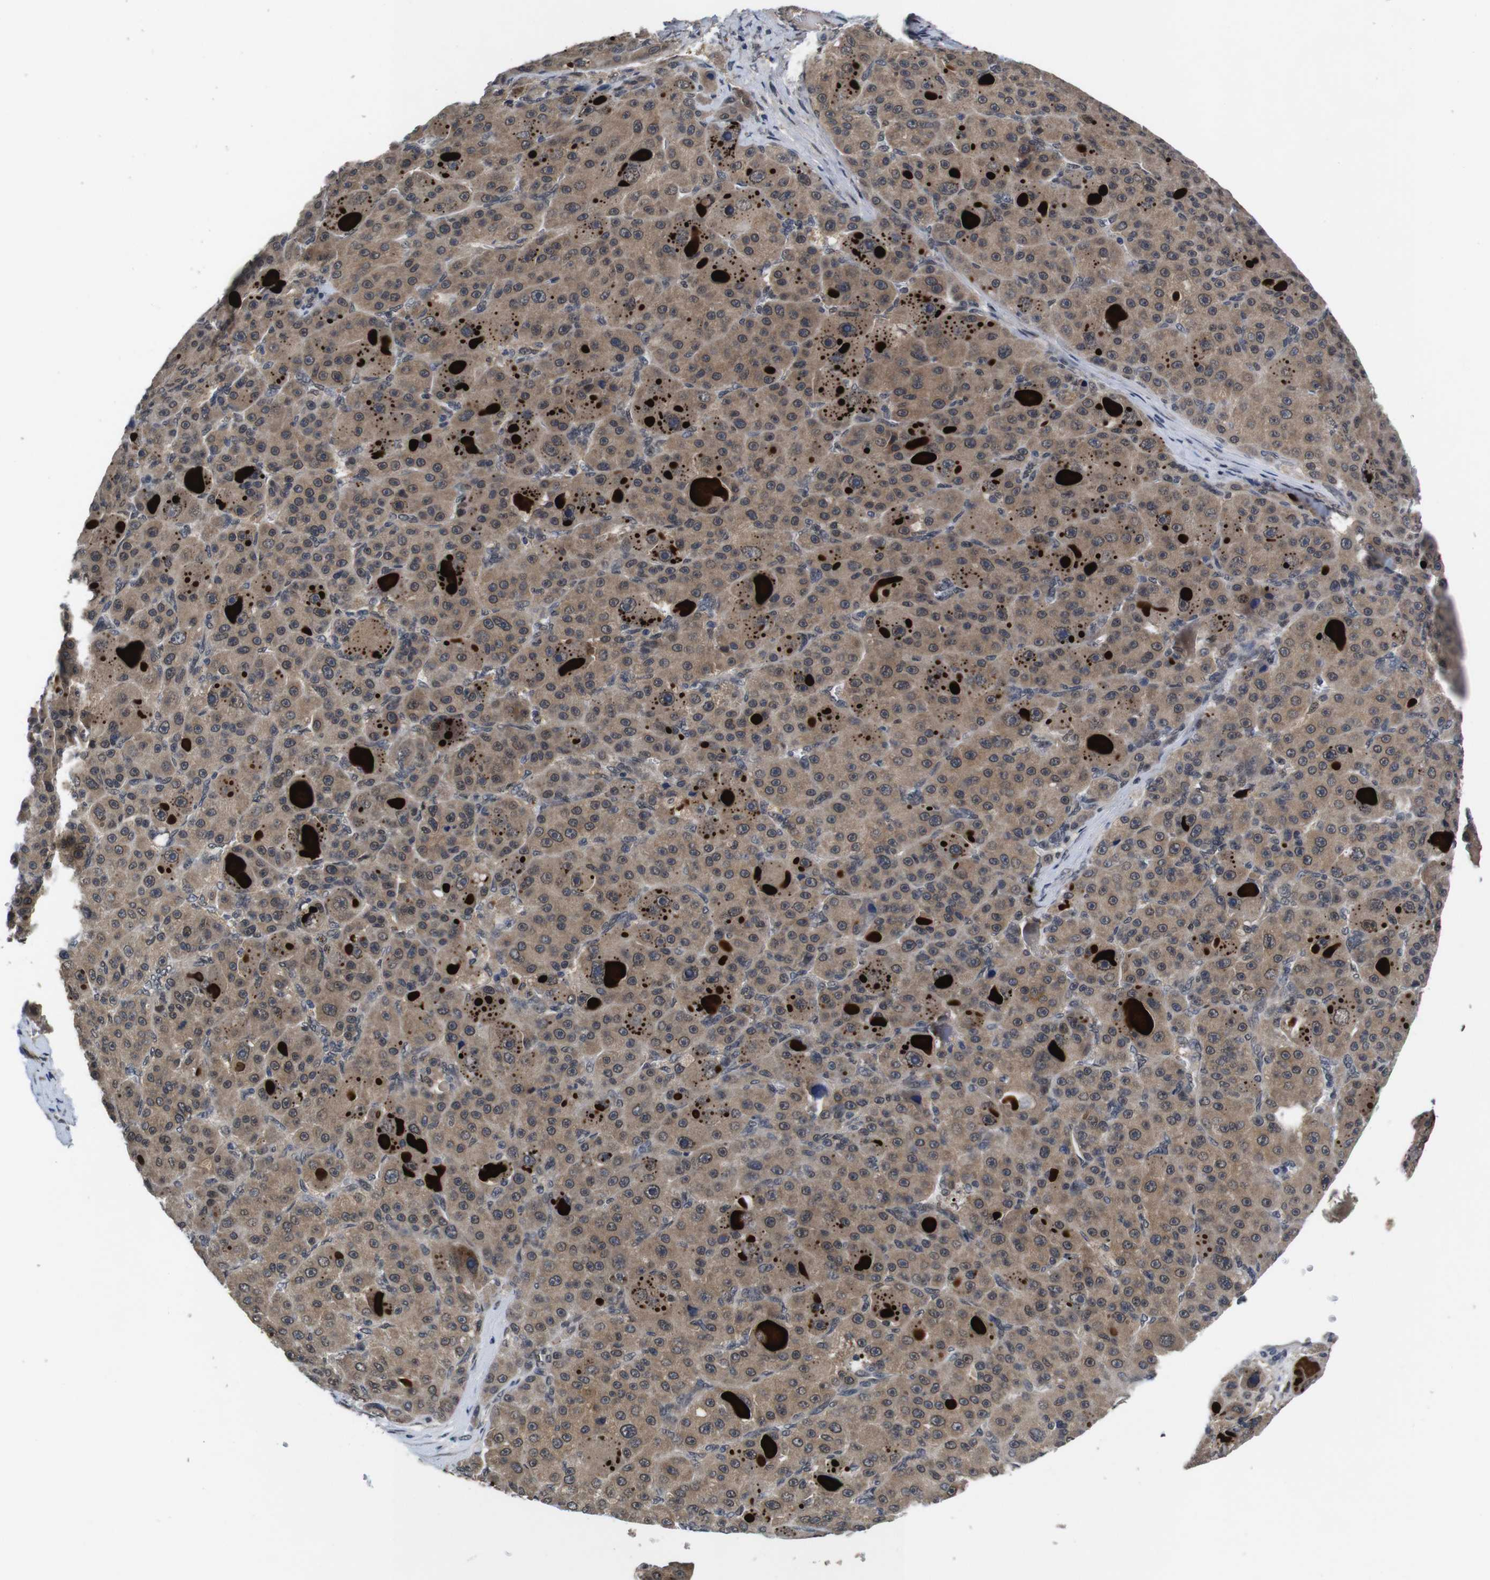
{"staining": {"intensity": "weak", "quantity": ">75%", "location": "cytoplasmic/membranous"}, "tissue": "liver cancer", "cell_type": "Tumor cells", "image_type": "cancer", "snomed": [{"axis": "morphology", "description": "Carcinoma, Hepatocellular, NOS"}, {"axis": "topography", "description": "Liver"}], "caption": "Tumor cells display low levels of weak cytoplasmic/membranous positivity in approximately >75% of cells in hepatocellular carcinoma (liver).", "gene": "ZBTB46", "patient": {"sex": "male", "age": 76}}